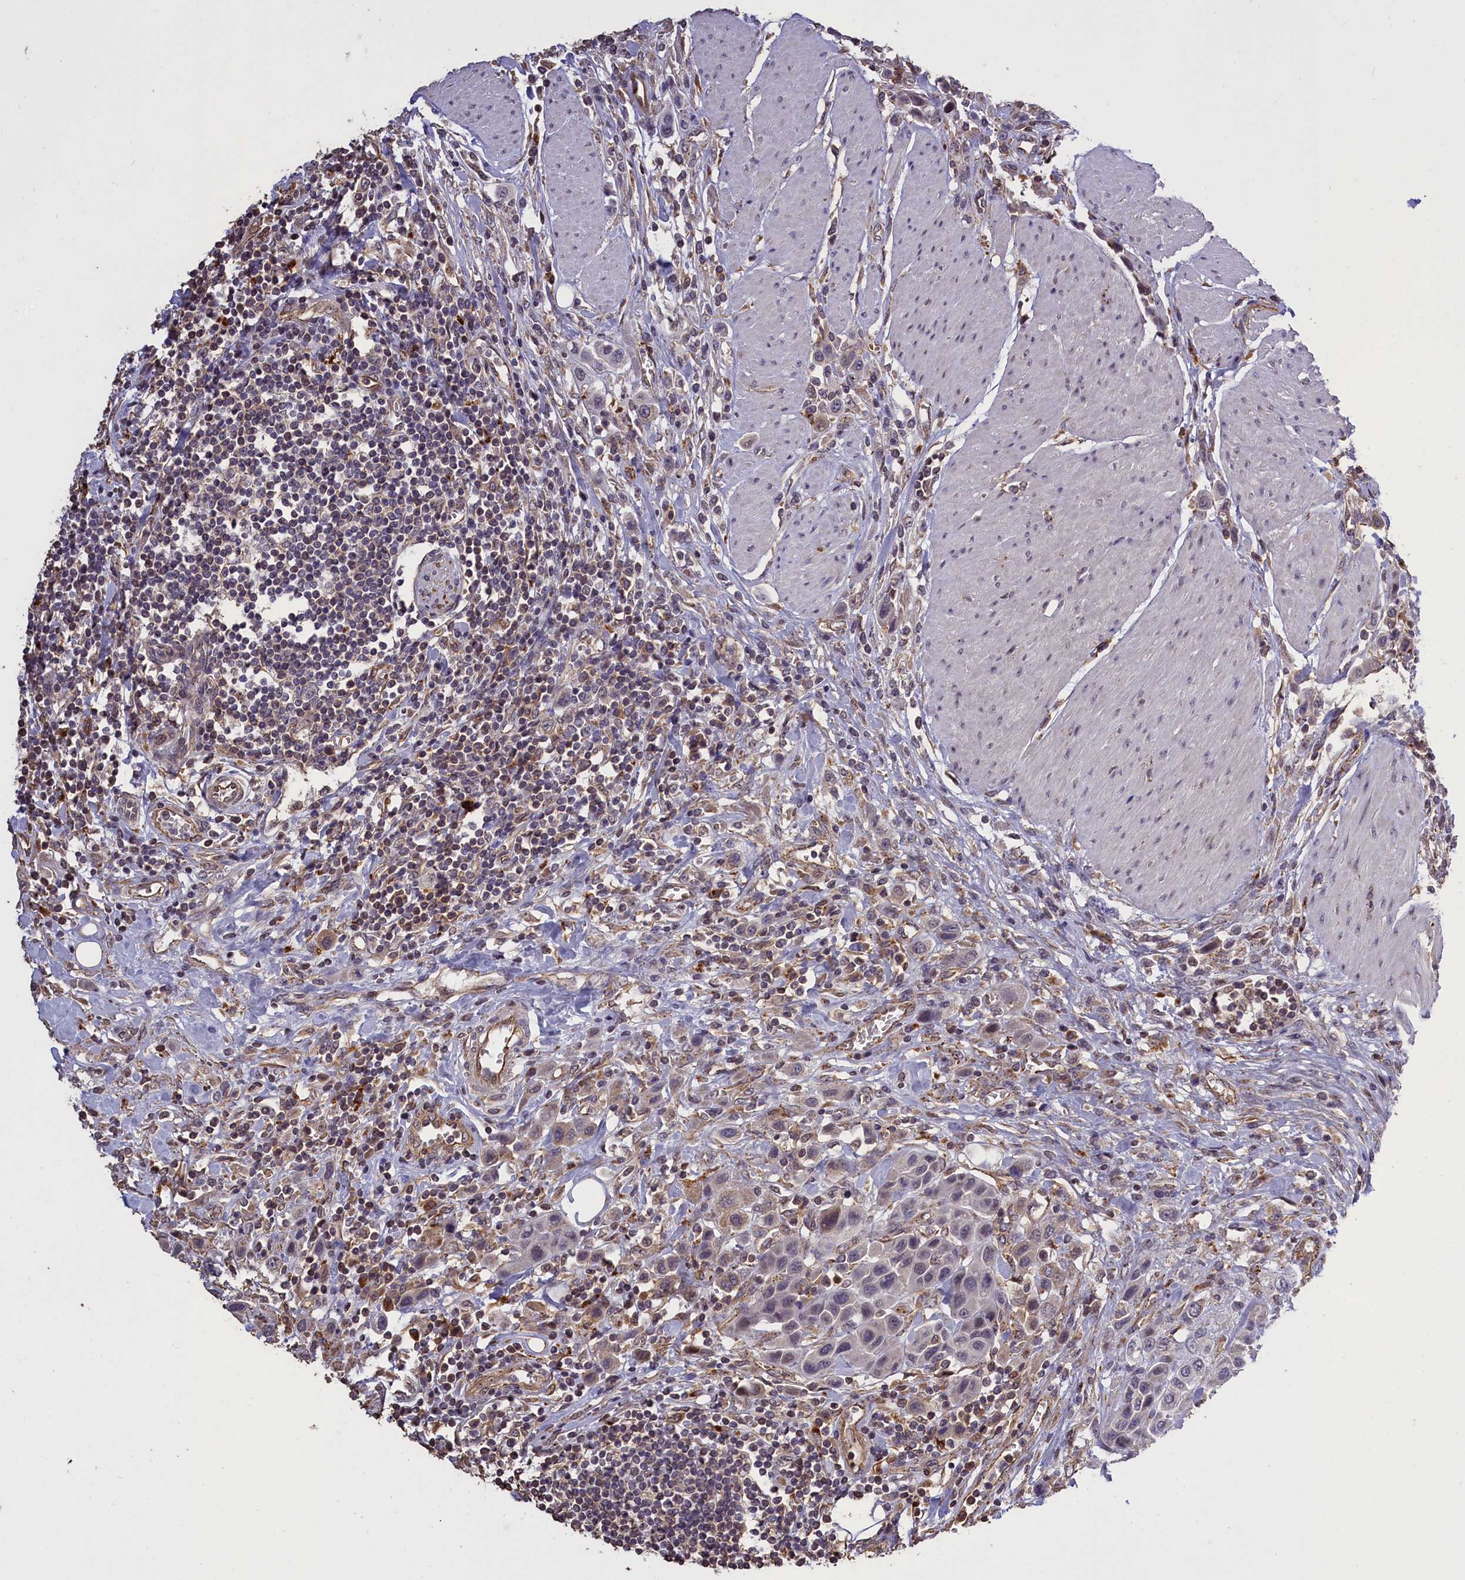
{"staining": {"intensity": "negative", "quantity": "none", "location": "none"}, "tissue": "urothelial cancer", "cell_type": "Tumor cells", "image_type": "cancer", "snomed": [{"axis": "morphology", "description": "Urothelial carcinoma, High grade"}, {"axis": "topography", "description": "Urinary bladder"}], "caption": "Immunohistochemical staining of human urothelial carcinoma (high-grade) displays no significant expression in tumor cells.", "gene": "CLRN2", "patient": {"sex": "male", "age": 50}}